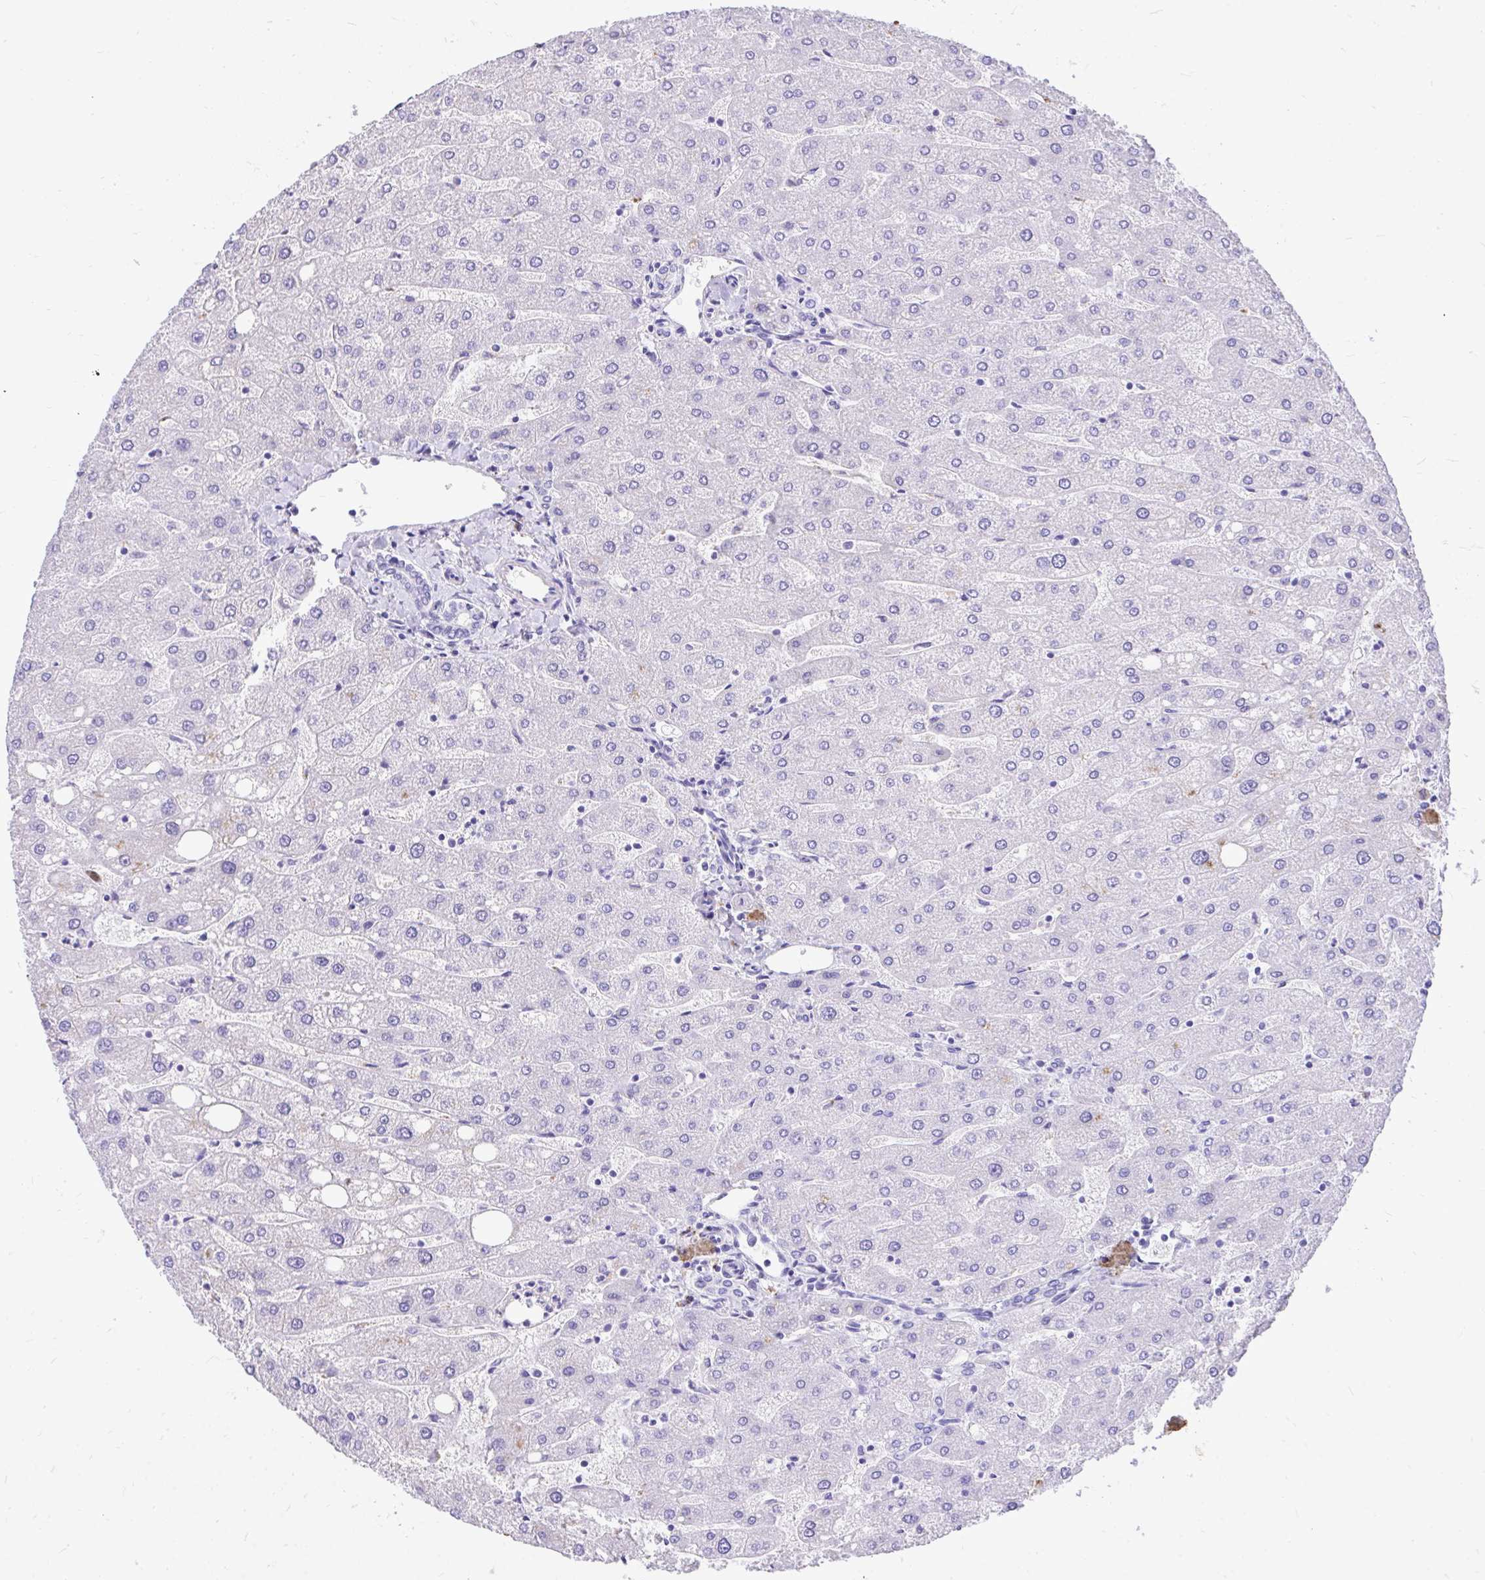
{"staining": {"intensity": "negative", "quantity": "none", "location": "none"}, "tissue": "liver", "cell_type": "Cholangiocytes", "image_type": "normal", "snomed": [{"axis": "morphology", "description": "Normal tissue, NOS"}, {"axis": "topography", "description": "Liver"}], "caption": "The micrograph displays no significant staining in cholangiocytes of liver. The staining is performed using DAB brown chromogen with nuclei counter-stained in using hematoxylin.", "gene": "MON1A", "patient": {"sex": "male", "age": 67}}